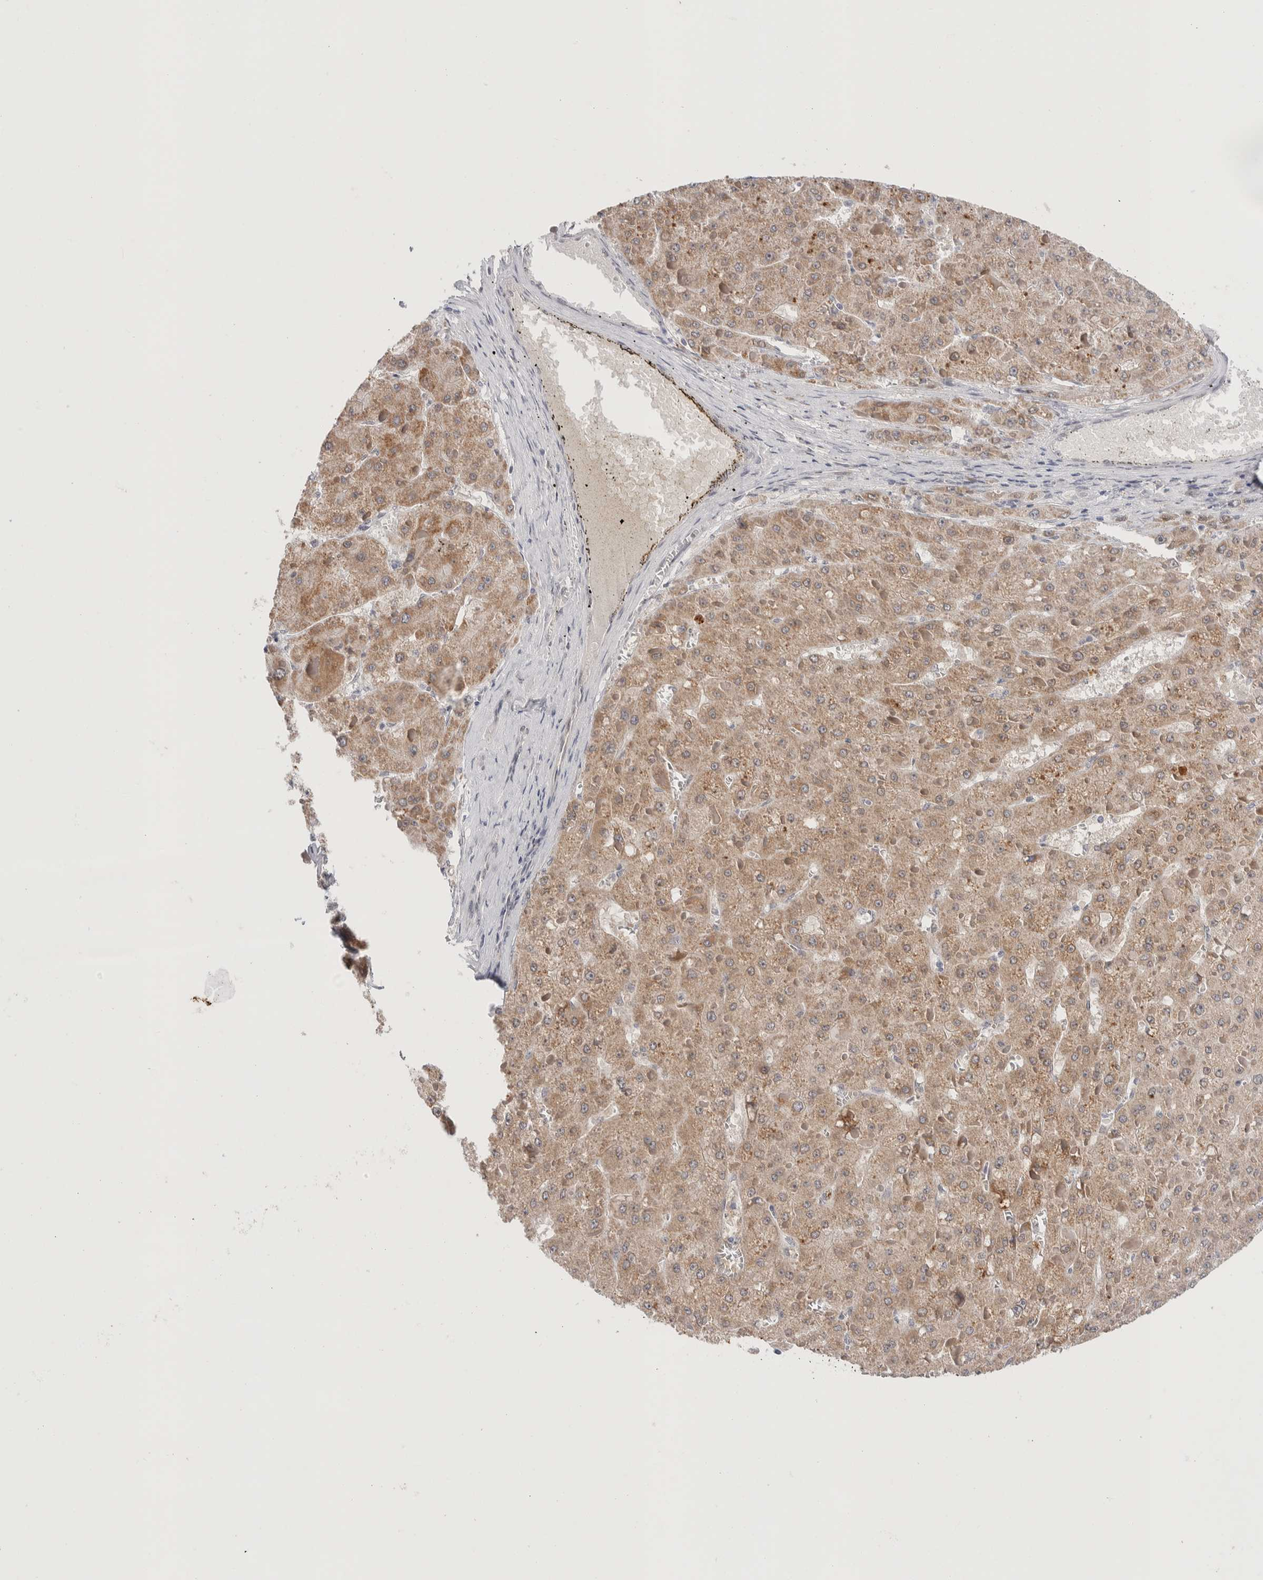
{"staining": {"intensity": "moderate", "quantity": ">75%", "location": "cytoplasmic/membranous"}, "tissue": "liver cancer", "cell_type": "Tumor cells", "image_type": "cancer", "snomed": [{"axis": "morphology", "description": "Carcinoma, Hepatocellular, NOS"}, {"axis": "topography", "description": "Liver"}], "caption": "Immunohistochemical staining of liver hepatocellular carcinoma displays medium levels of moderate cytoplasmic/membranous positivity in approximately >75% of tumor cells.", "gene": "CRAT", "patient": {"sex": "female", "age": 73}}